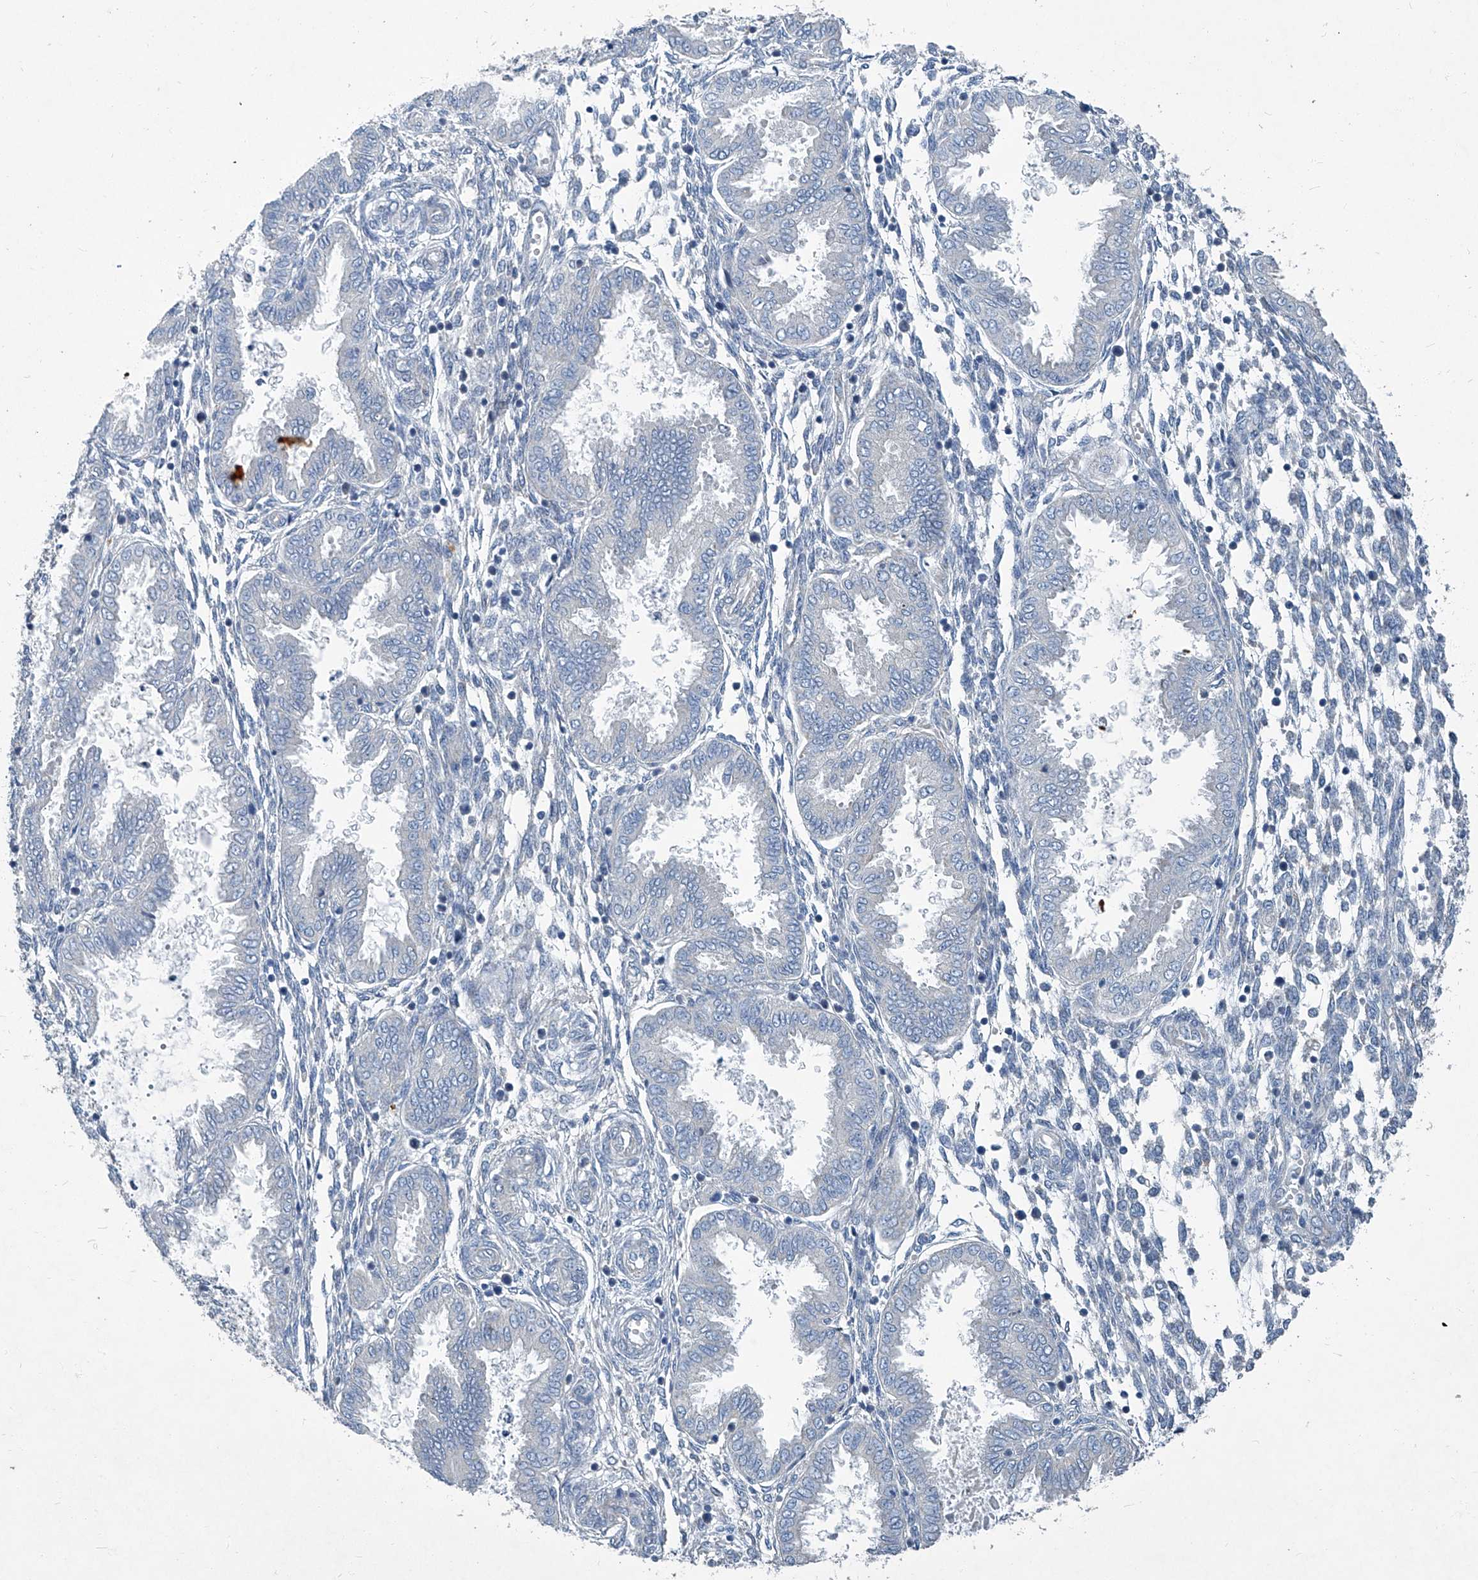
{"staining": {"intensity": "negative", "quantity": "none", "location": "none"}, "tissue": "endometrium", "cell_type": "Cells in endometrial stroma", "image_type": "normal", "snomed": [{"axis": "morphology", "description": "Normal tissue, NOS"}, {"axis": "topography", "description": "Endometrium"}], "caption": "This is an IHC histopathology image of normal human endometrium. There is no positivity in cells in endometrial stroma.", "gene": "SLC26A11", "patient": {"sex": "female", "age": 33}}